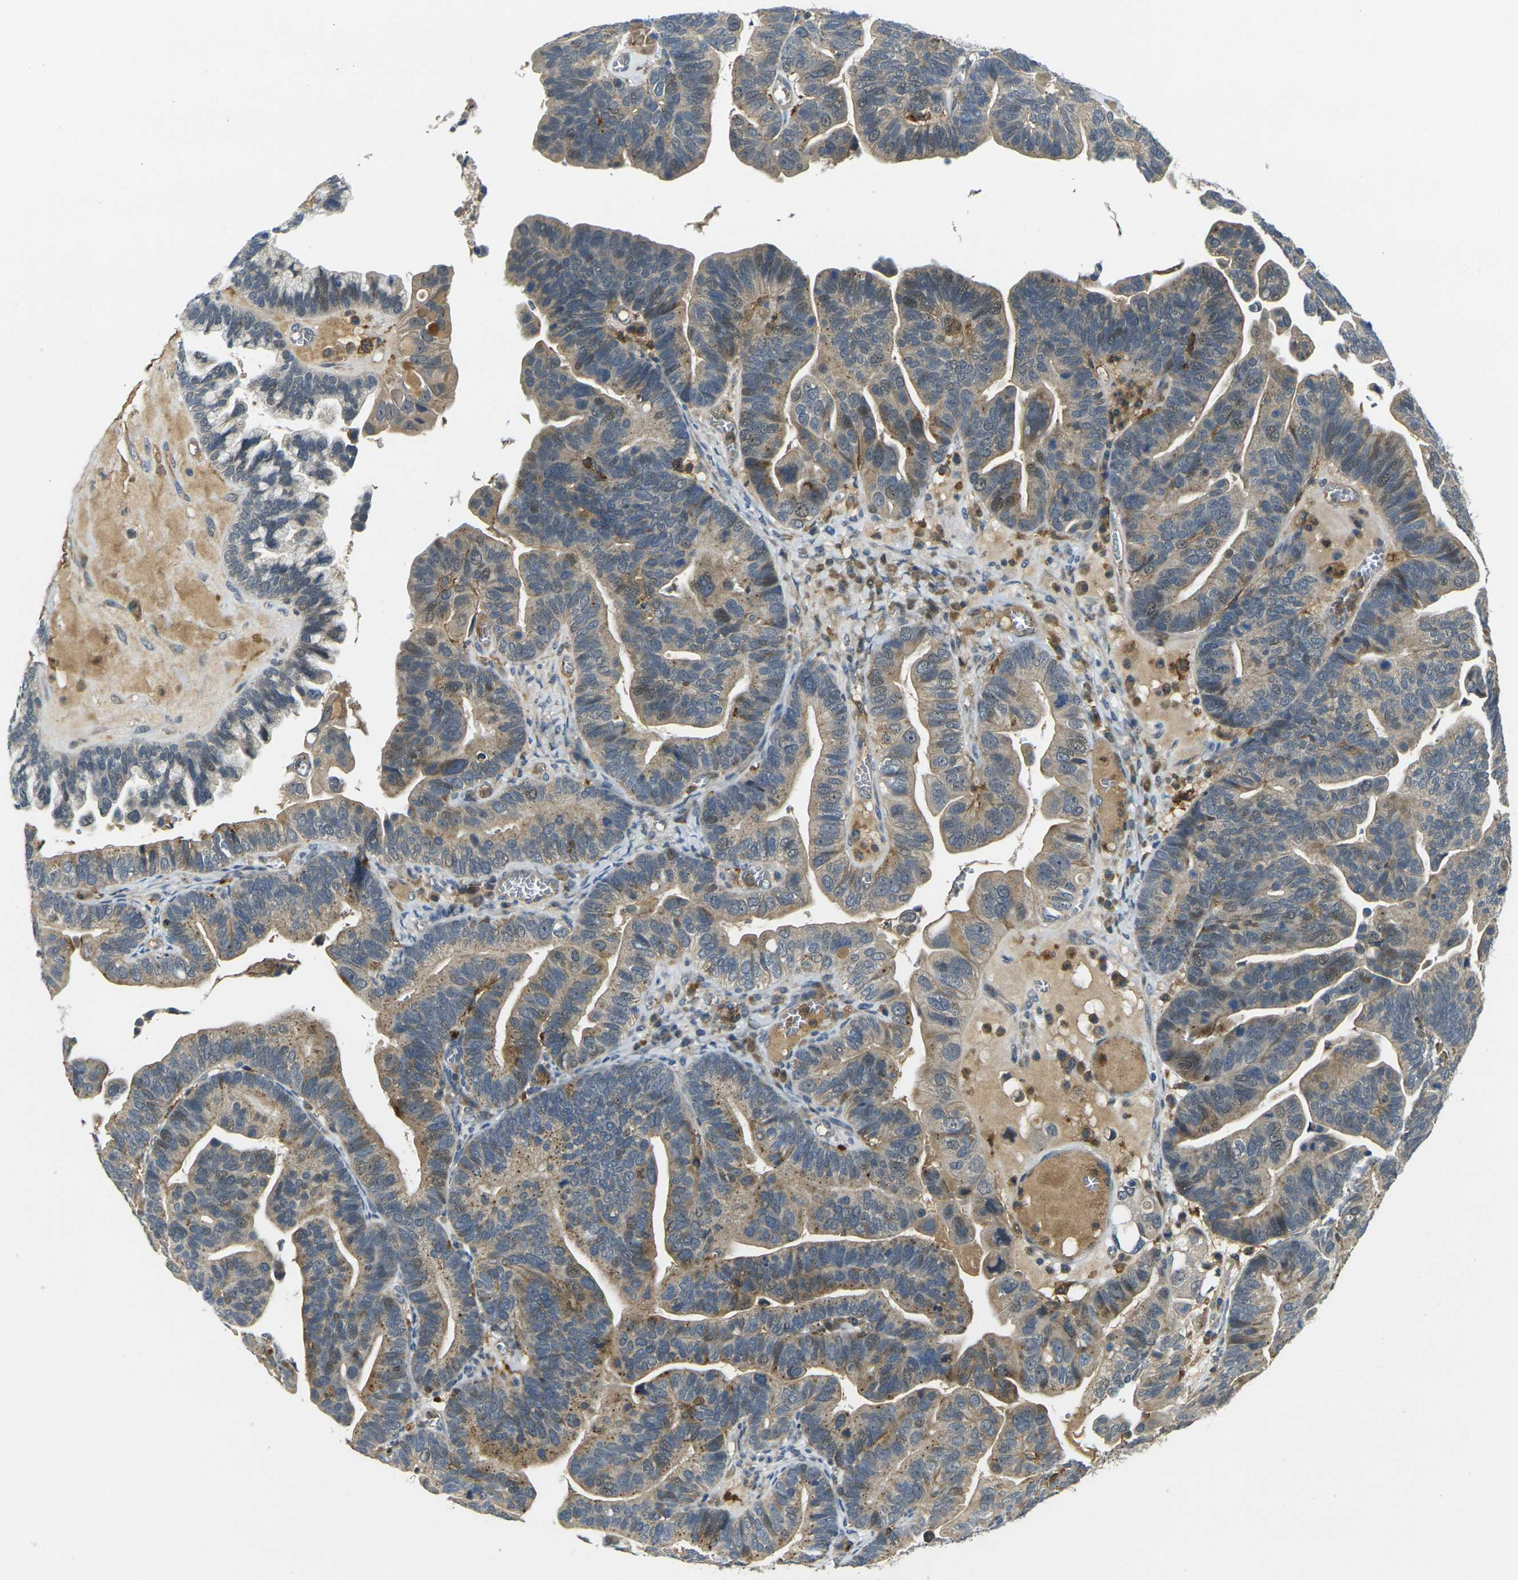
{"staining": {"intensity": "weak", "quantity": "25%-75%", "location": "cytoplasmic/membranous"}, "tissue": "ovarian cancer", "cell_type": "Tumor cells", "image_type": "cancer", "snomed": [{"axis": "morphology", "description": "Cystadenocarcinoma, serous, NOS"}, {"axis": "topography", "description": "Ovary"}], "caption": "Brown immunohistochemical staining in human ovarian cancer demonstrates weak cytoplasmic/membranous positivity in about 25%-75% of tumor cells.", "gene": "PIGL", "patient": {"sex": "female", "age": 56}}